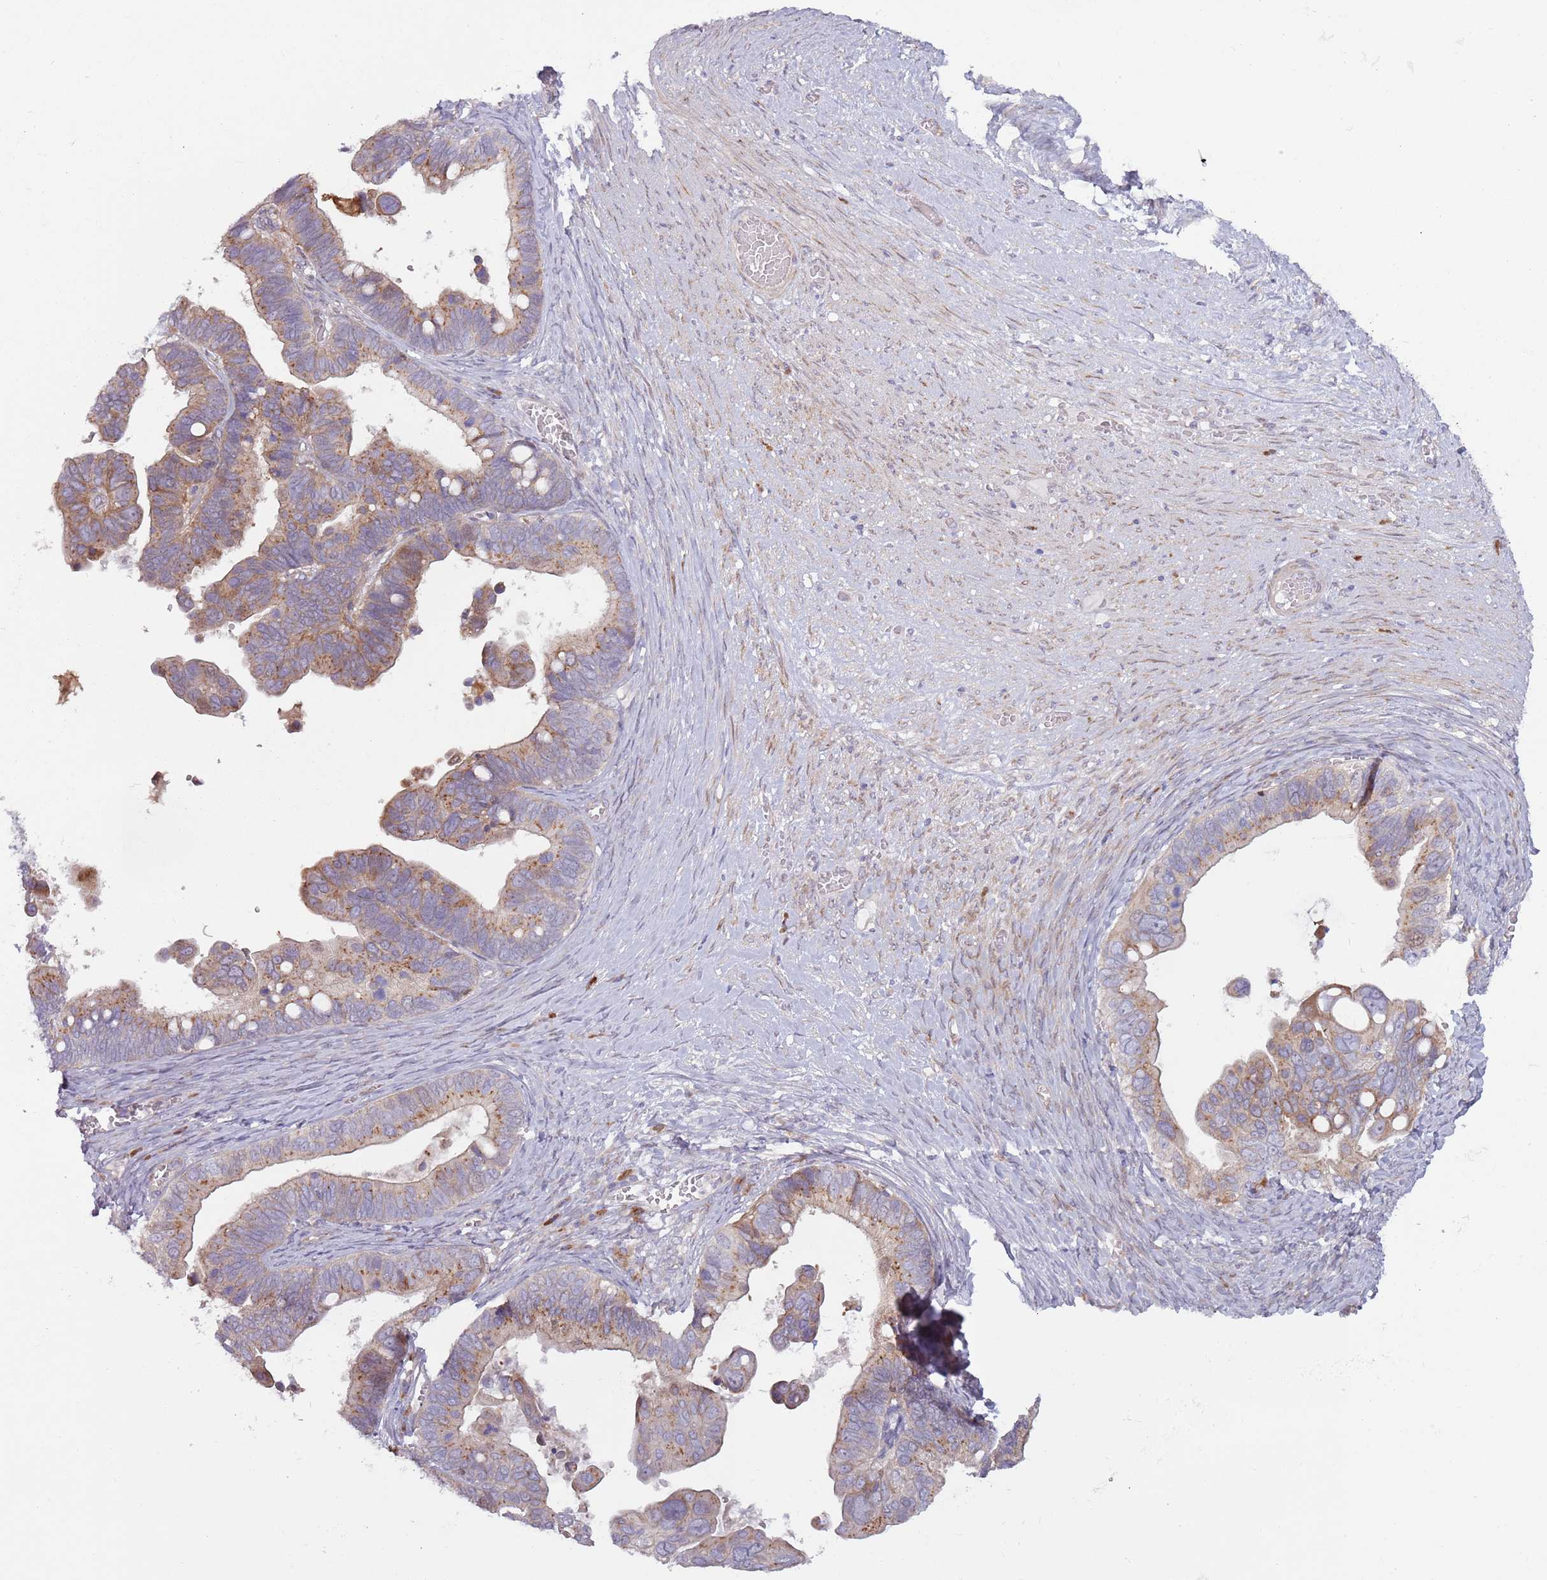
{"staining": {"intensity": "moderate", "quantity": ">75%", "location": "cytoplasmic/membranous"}, "tissue": "ovarian cancer", "cell_type": "Tumor cells", "image_type": "cancer", "snomed": [{"axis": "morphology", "description": "Cystadenocarcinoma, serous, NOS"}, {"axis": "topography", "description": "Ovary"}], "caption": "Immunohistochemistry photomicrograph of ovarian cancer (serous cystadenocarcinoma) stained for a protein (brown), which reveals medium levels of moderate cytoplasmic/membranous expression in approximately >75% of tumor cells.", "gene": "CCDC150", "patient": {"sex": "female", "age": 56}}